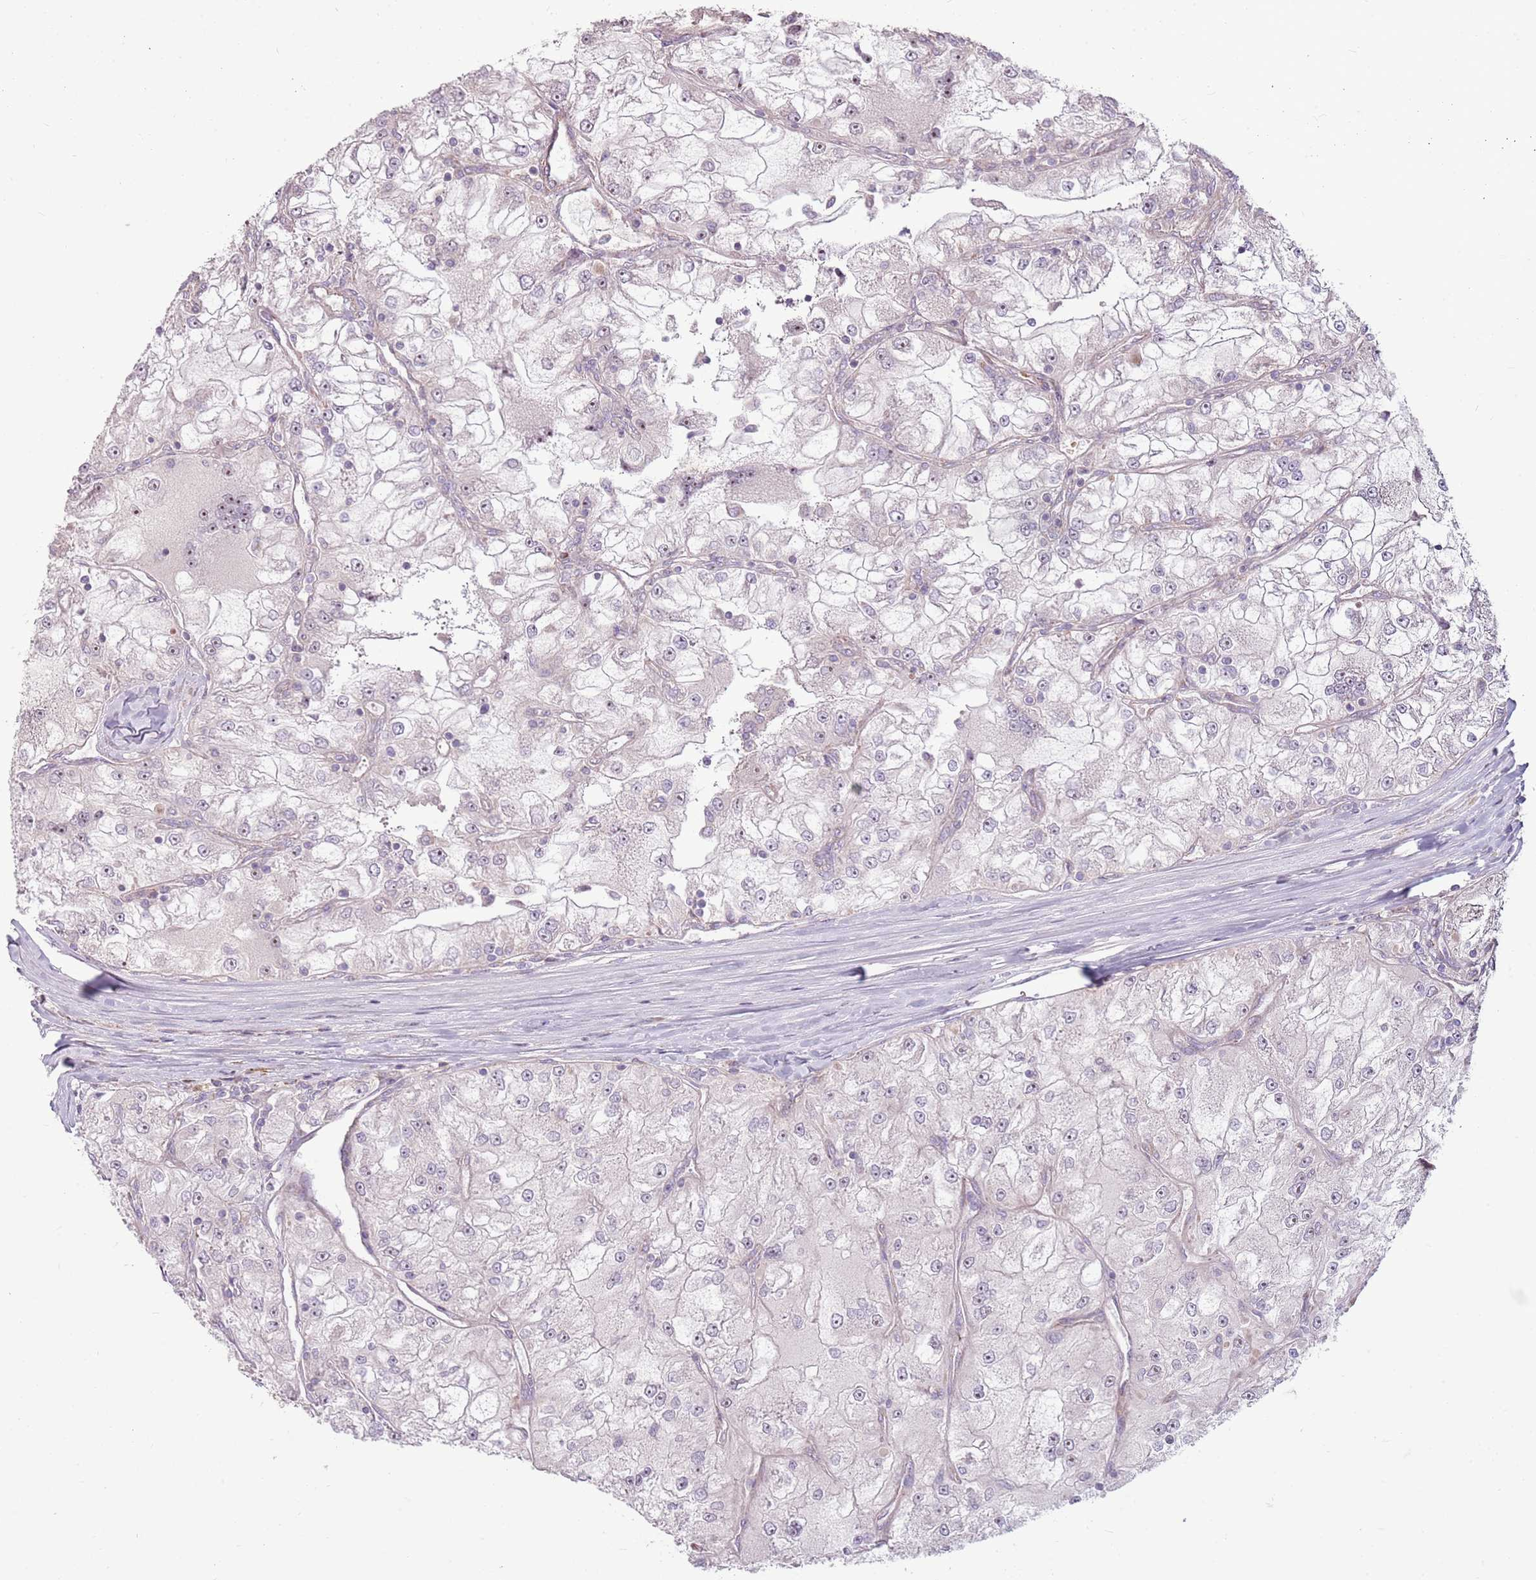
{"staining": {"intensity": "moderate", "quantity": "25%-75%", "location": "nuclear"}, "tissue": "renal cancer", "cell_type": "Tumor cells", "image_type": "cancer", "snomed": [{"axis": "morphology", "description": "Adenocarcinoma, NOS"}, {"axis": "topography", "description": "Kidney"}], "caption": "Renal cancer stained for a protein demonstrates moderate nuclear positivity in tumor cells. (brown staining indicates protein expression, while blue staining denotes nuclei).", "gene": "ZNF530", "patient": {"sex": "female", "age": 72}}